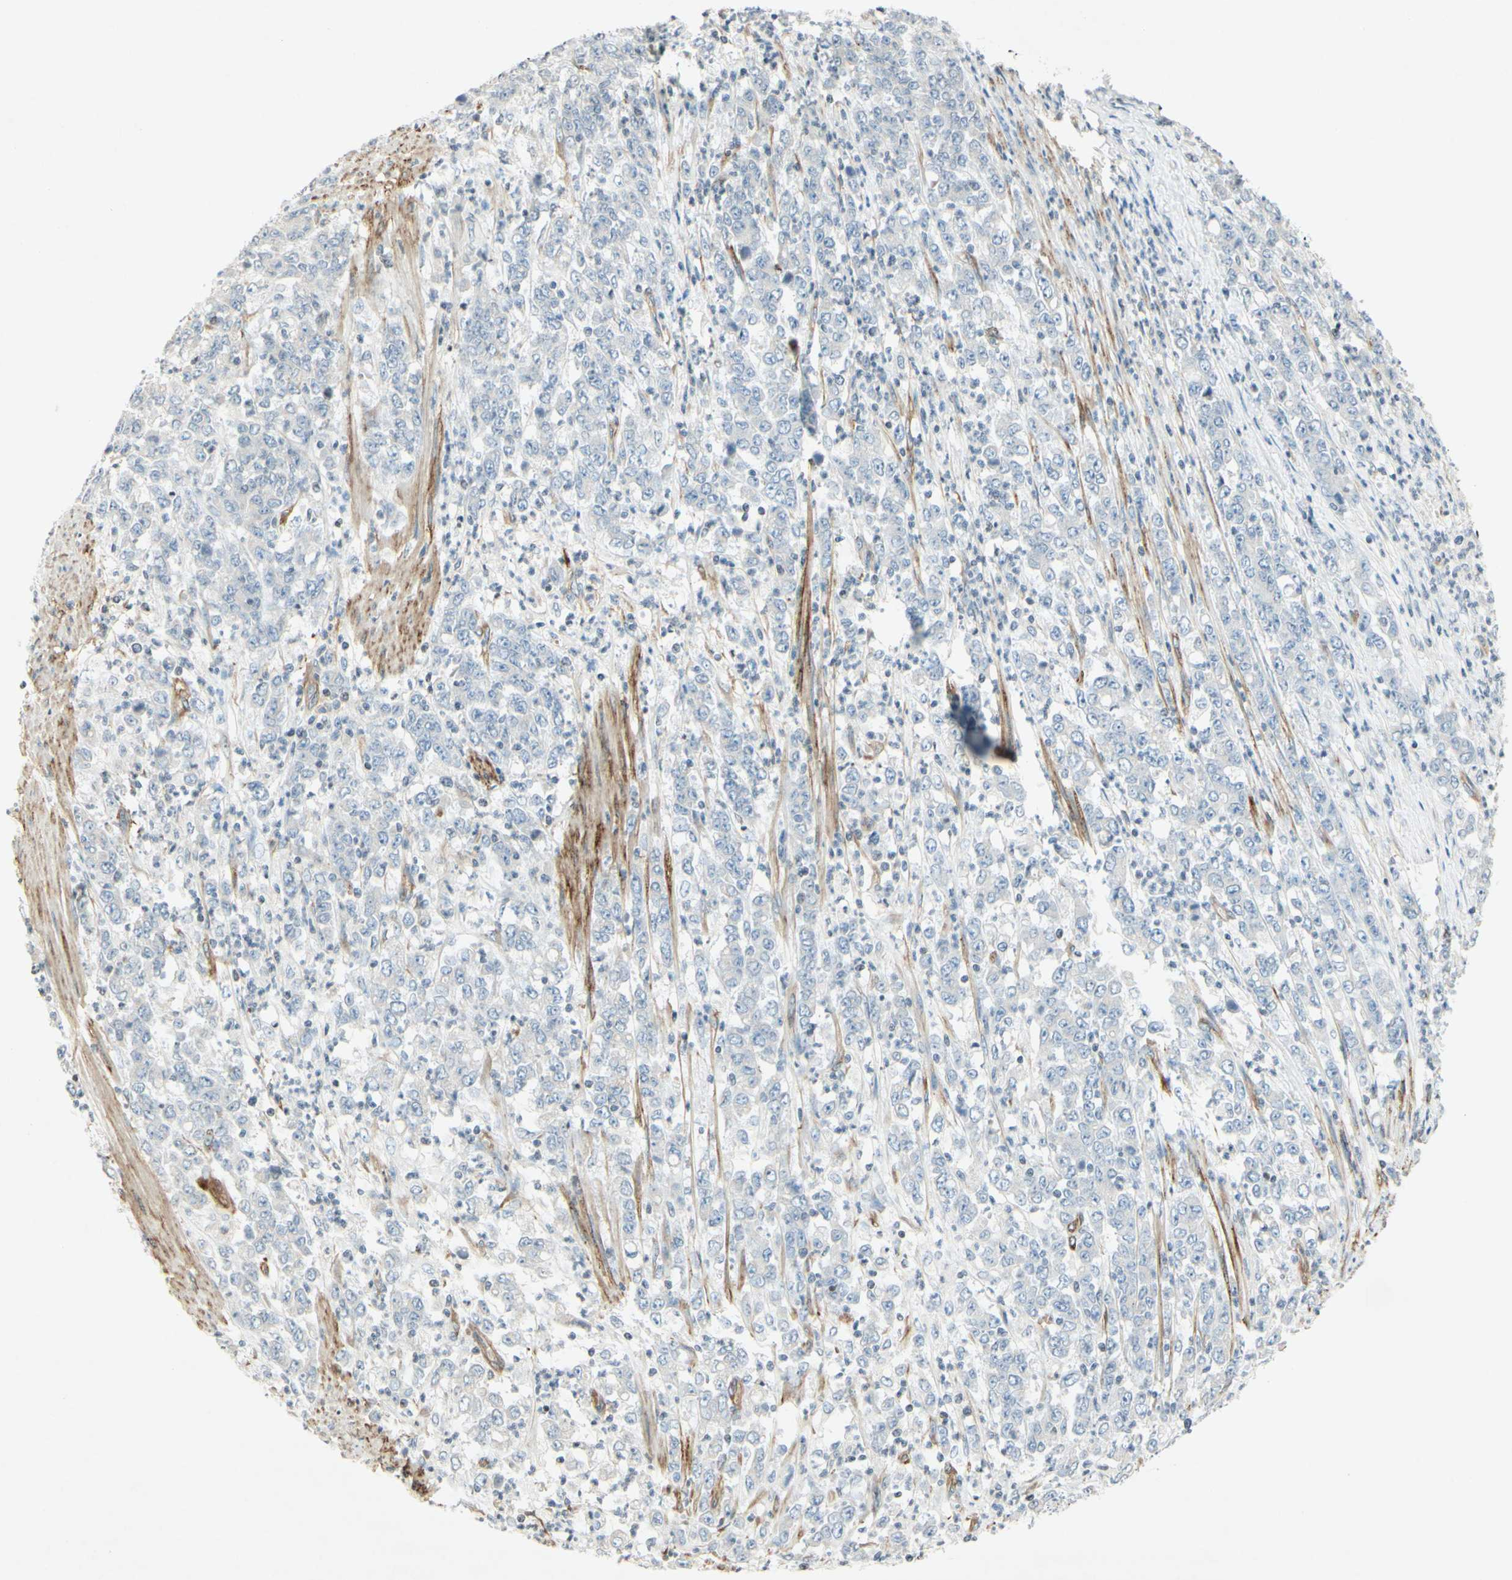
{"staining": {"intensity": "negative", "quantity": "none", "location": "none"}, "tissue": "stomach cancer", "cell_type": "Tumor cells", "image_type": "cancer", "snomed": [{"axis": "morphology", "description": "Adenocarcinoma, NOS"}, {"axis": "topography", "description": "Stomach, lower"}], "caption": "Micrograph shows no protein staining in tumor cells of stomach adenocarcinoma tissue.", "gene": "MAP1B", "patient": {"sex": "female", "age": 71}}